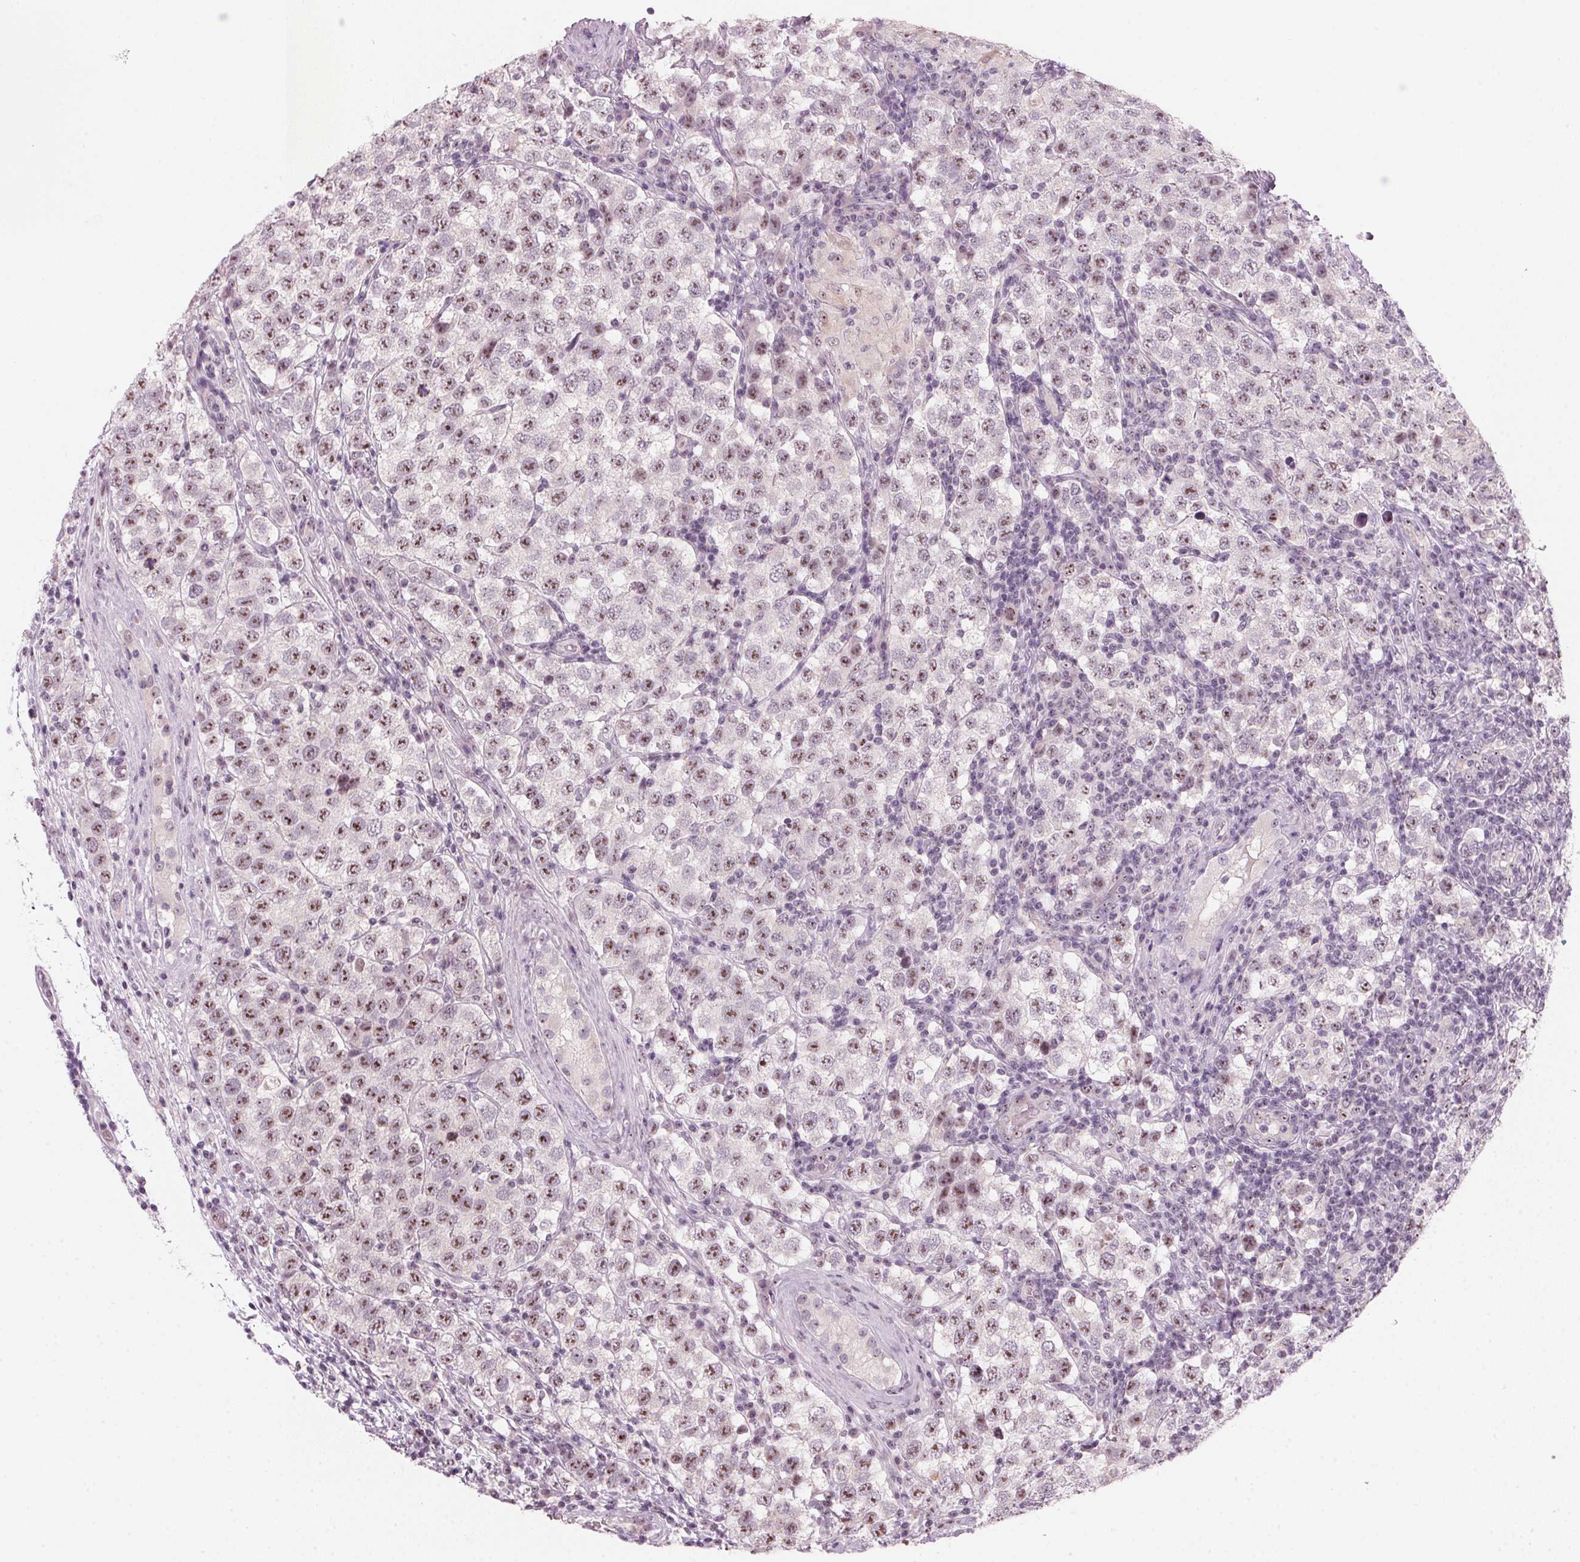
{"staining": {"intensity": "moderate", "quantity": ">75%", "location": "nuclear"}, "tissue": "testis cancer", "cell_type": "Tumor cells", "image_type": "cancer", "snomed": [{"axis": "morphology", "description": "Seminoma, NOS"}, {"axis": "topography", "description": "Testis"}], "caption": "High-magnification brightfield microscopy of testis cancer stained with DAB (brown) and counterstained with hematoxylin (blue). tumor cells exhibit moderate nuclear staining is identified in approximately>75% of cells. (brown staining indicates protein expression, while blue staining denotes nuclei).", "gene": "DNTTIP2", "patient": {"sex": "male", "age": 34}}